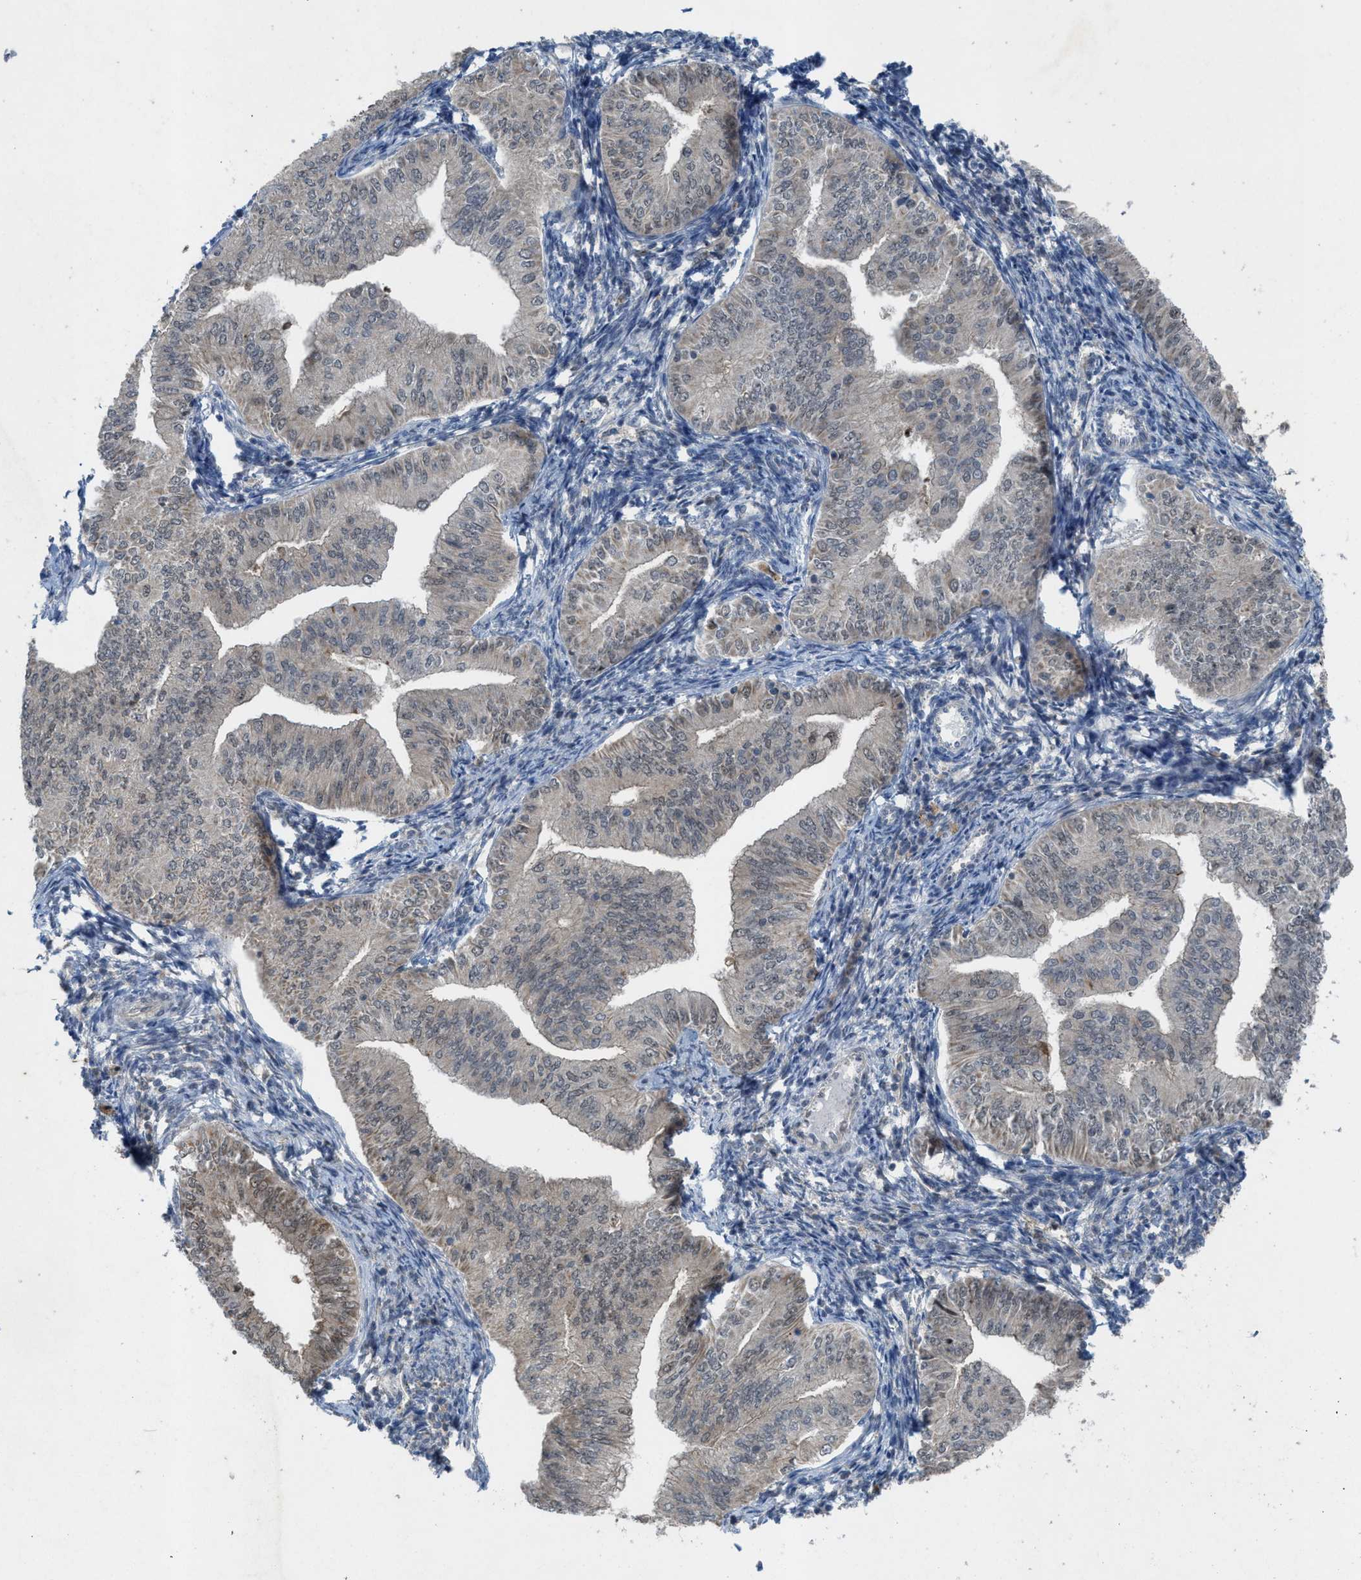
{"staining": {"intensity": "weak", "quantity": "<25%", "location": "cytoplasmic/membranous,nuclear"}, "tissue": "endometrial cancer", "cell_type": "Tumor cells", "image_type": "cancer", "snomed": [{"axis": "morphology", "description": "Normal tissue, NOS"}, {"axis": "morphology", "description": "Adenocarcinoma, NOS"}, {"axis": "topography", "description": "Endometrium"}], "caption": "Endometrial cancer (adenocarcinoma) was stained to show a protein in brown. There is no significant positivity in tumor cells.", "gene": "PLAA", "patient": {"sex": "female", "age": 53}}